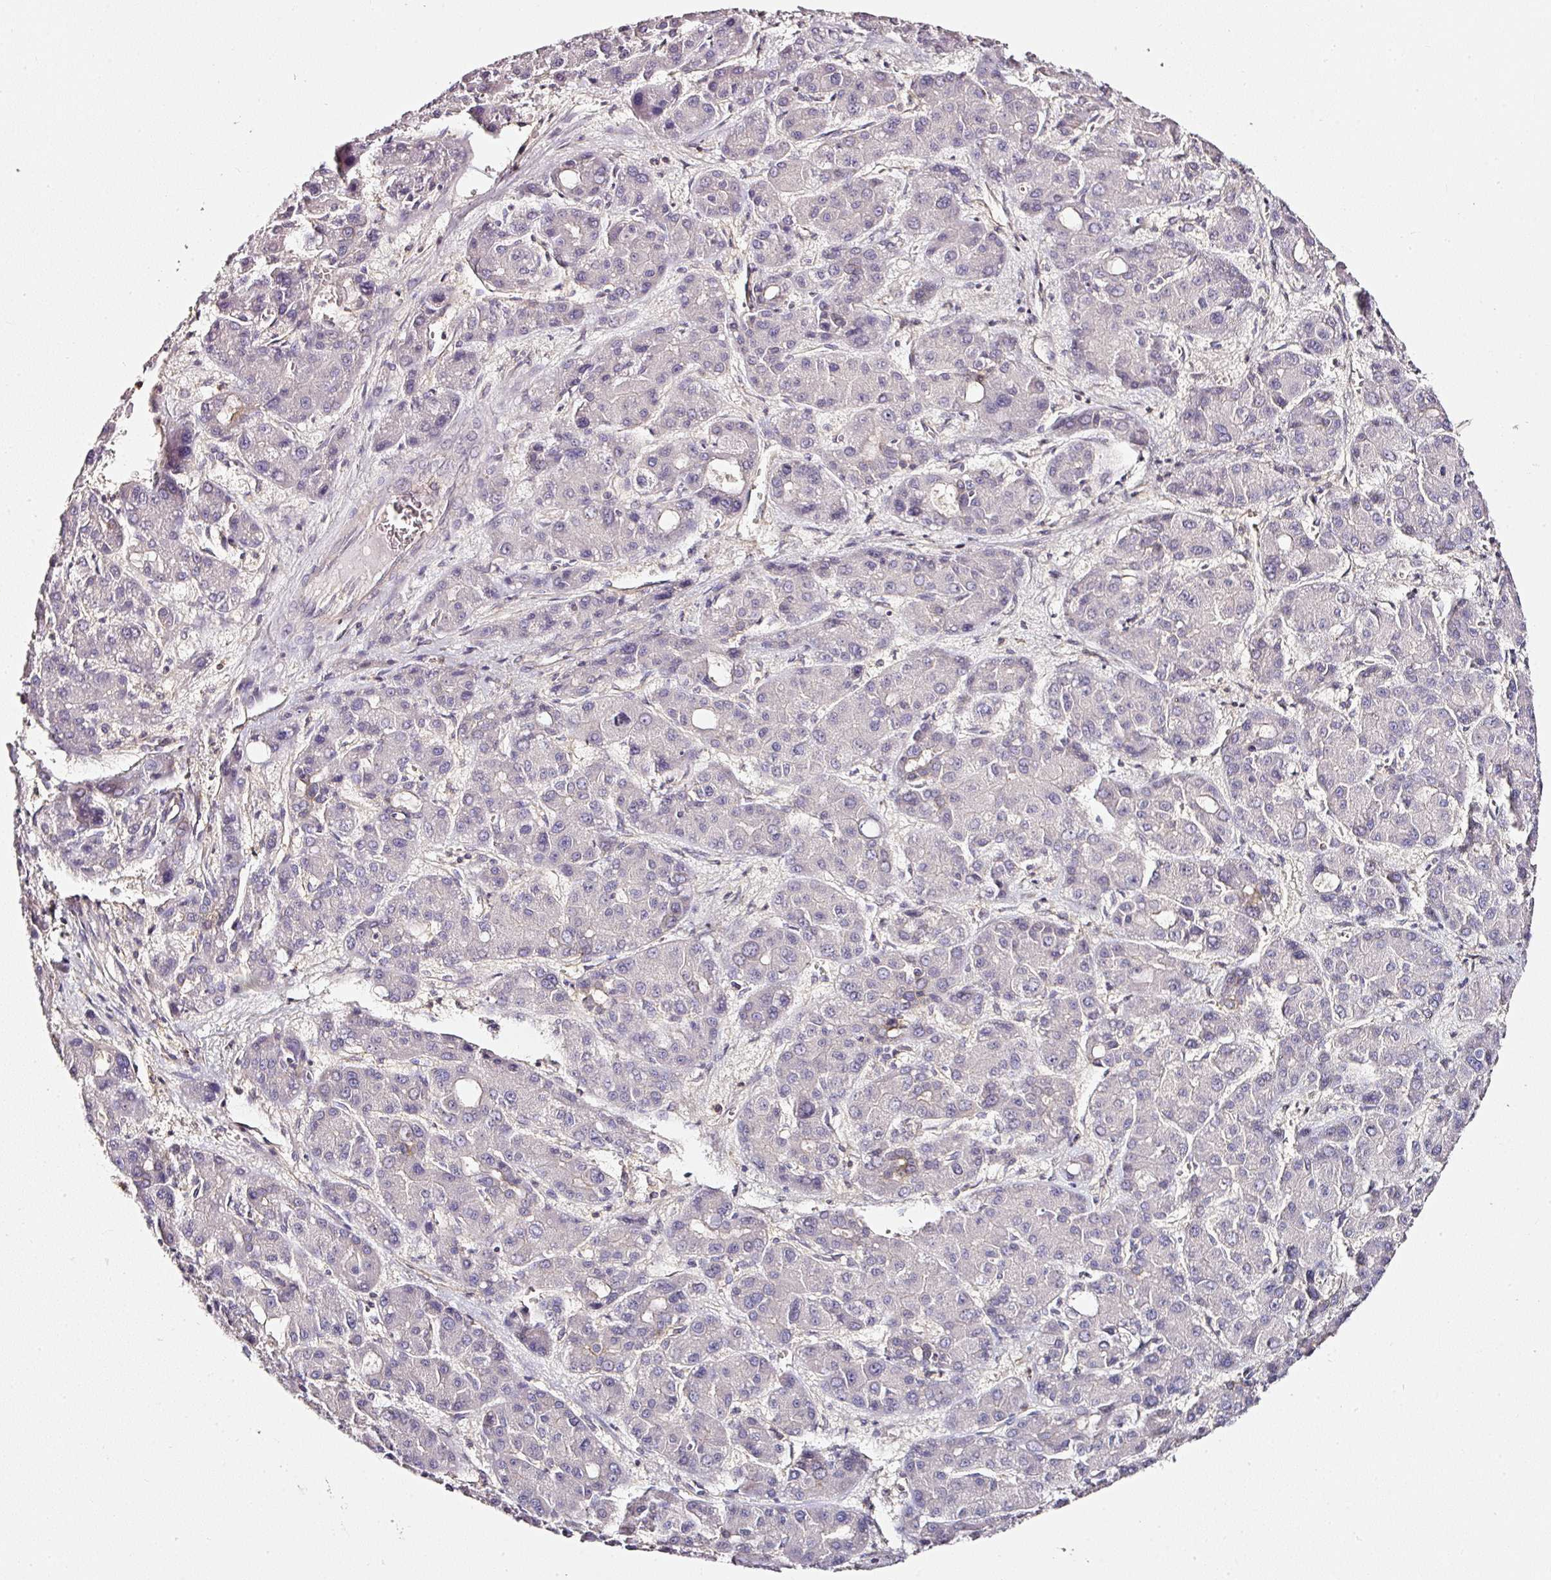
{"staining": {"intensity": "negative", "quantity": "none", "location": "none"}, "tissue": "liver cancer", "cell_type": "Tumor cells", "image_type": "cancer", "snomed": [{"axis": "morphology", "description": "Carcinoma, Hepatocellular, NOS"}, {"axis": "topography", "description": "Liver"}], "caption": "A histopathology image of human liver hepatocellular carcinoma is negative for staining in tumor cells.", "gene": "CD47", "patient": {"sex": "male", "age": 55}}